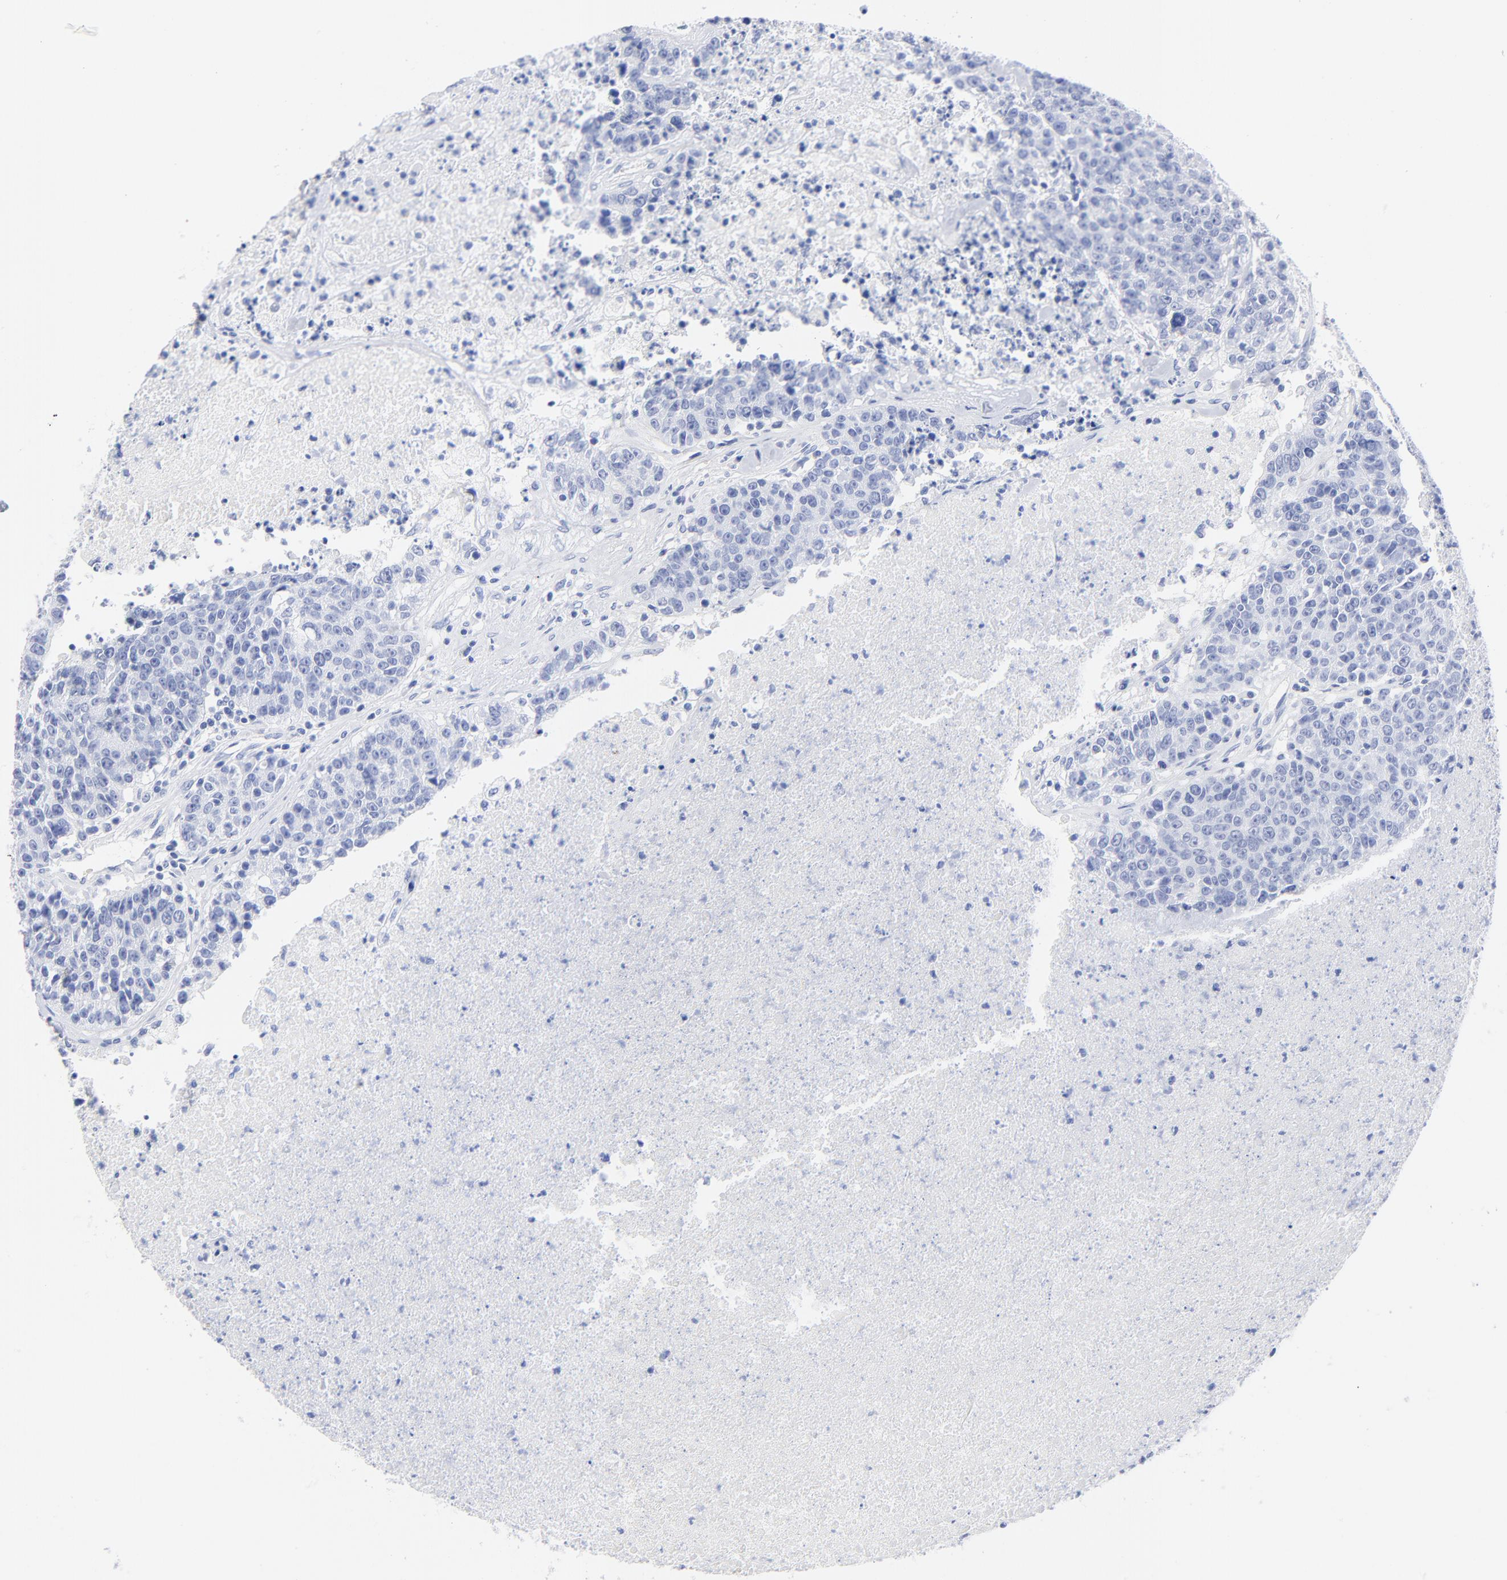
{"staining": {"intensity": "negative", "quantity": "none", "location": "none"}, "tissue": "colorectal cancer", "cell_type": "Tumor cells", "image_type": "cancer", "snomed": [{"axis": "morphology", "description": "Adenocarcinoma, NOS"}, {"axis": "topography", "description": "Colon"}], "caption": "DAB immunohistochemical staining of human colorectal cancer (adenocarcinoma) exhibits no significant positivity in tumor cells. (Brightfield microscopy of DAB immunohistochemistry at high magnification).", "gene": "ACY1", "patient": {"sex": "female", "age": 53}}